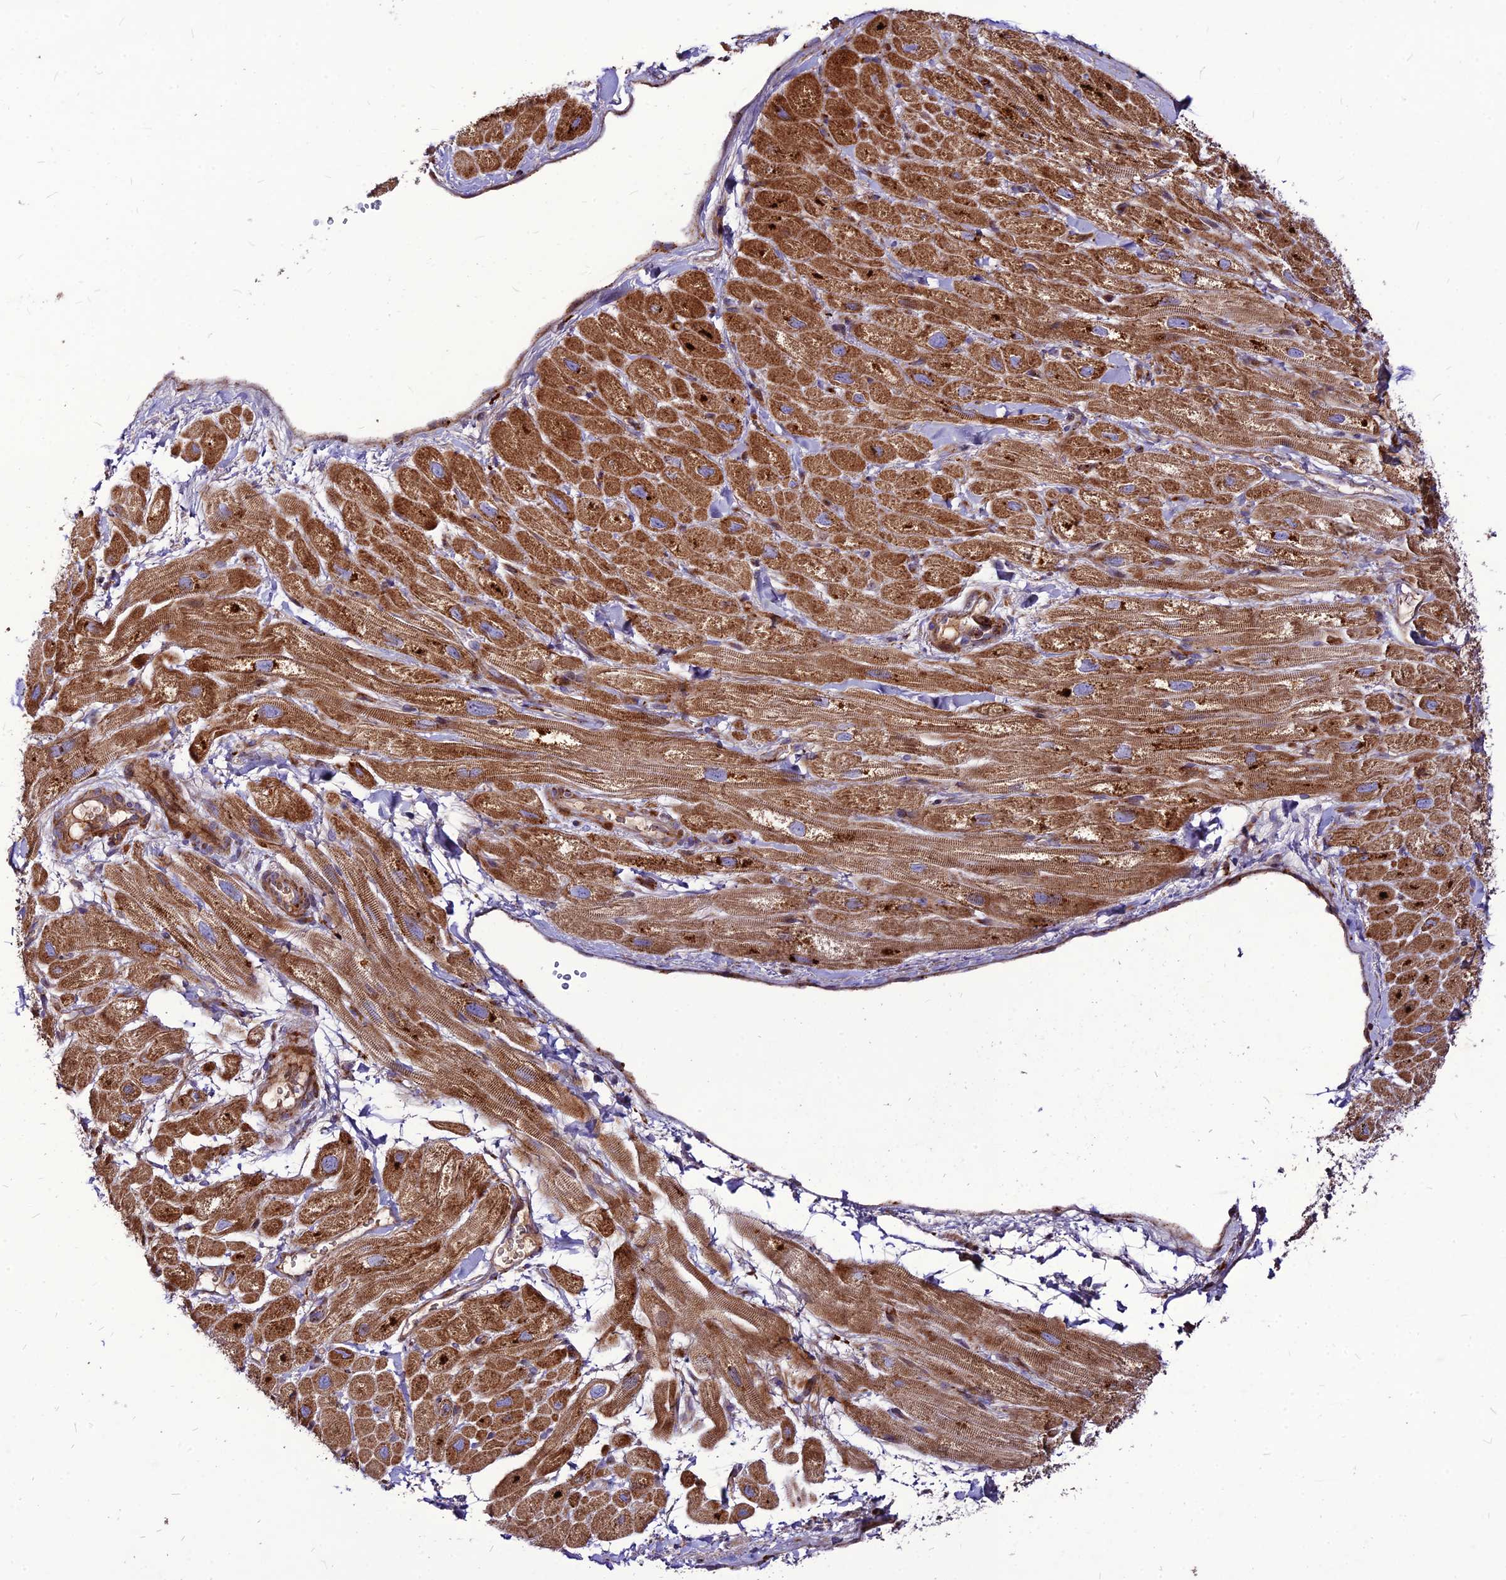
{"staining": {"intensity": "moderate", "quantity": ">75%", "location": "cytoplasmic/membranous"}, "tissue": "heart muscle", "cell_type": "Cardiomyocytes", "image_type": "normal", "snomed": [{"axis": "morphology", "description": "Normal tissue, NOS"}, {"axis": "topography", "description": "Heart"}], "caption": "Protein staining displays moderate cytoplasmic/membranous staining in approximately >75% of cardiomyocytes in benign heart muscle.", "gene": "RIMOC1", "patient": {"sex": "male", "age": 65}}